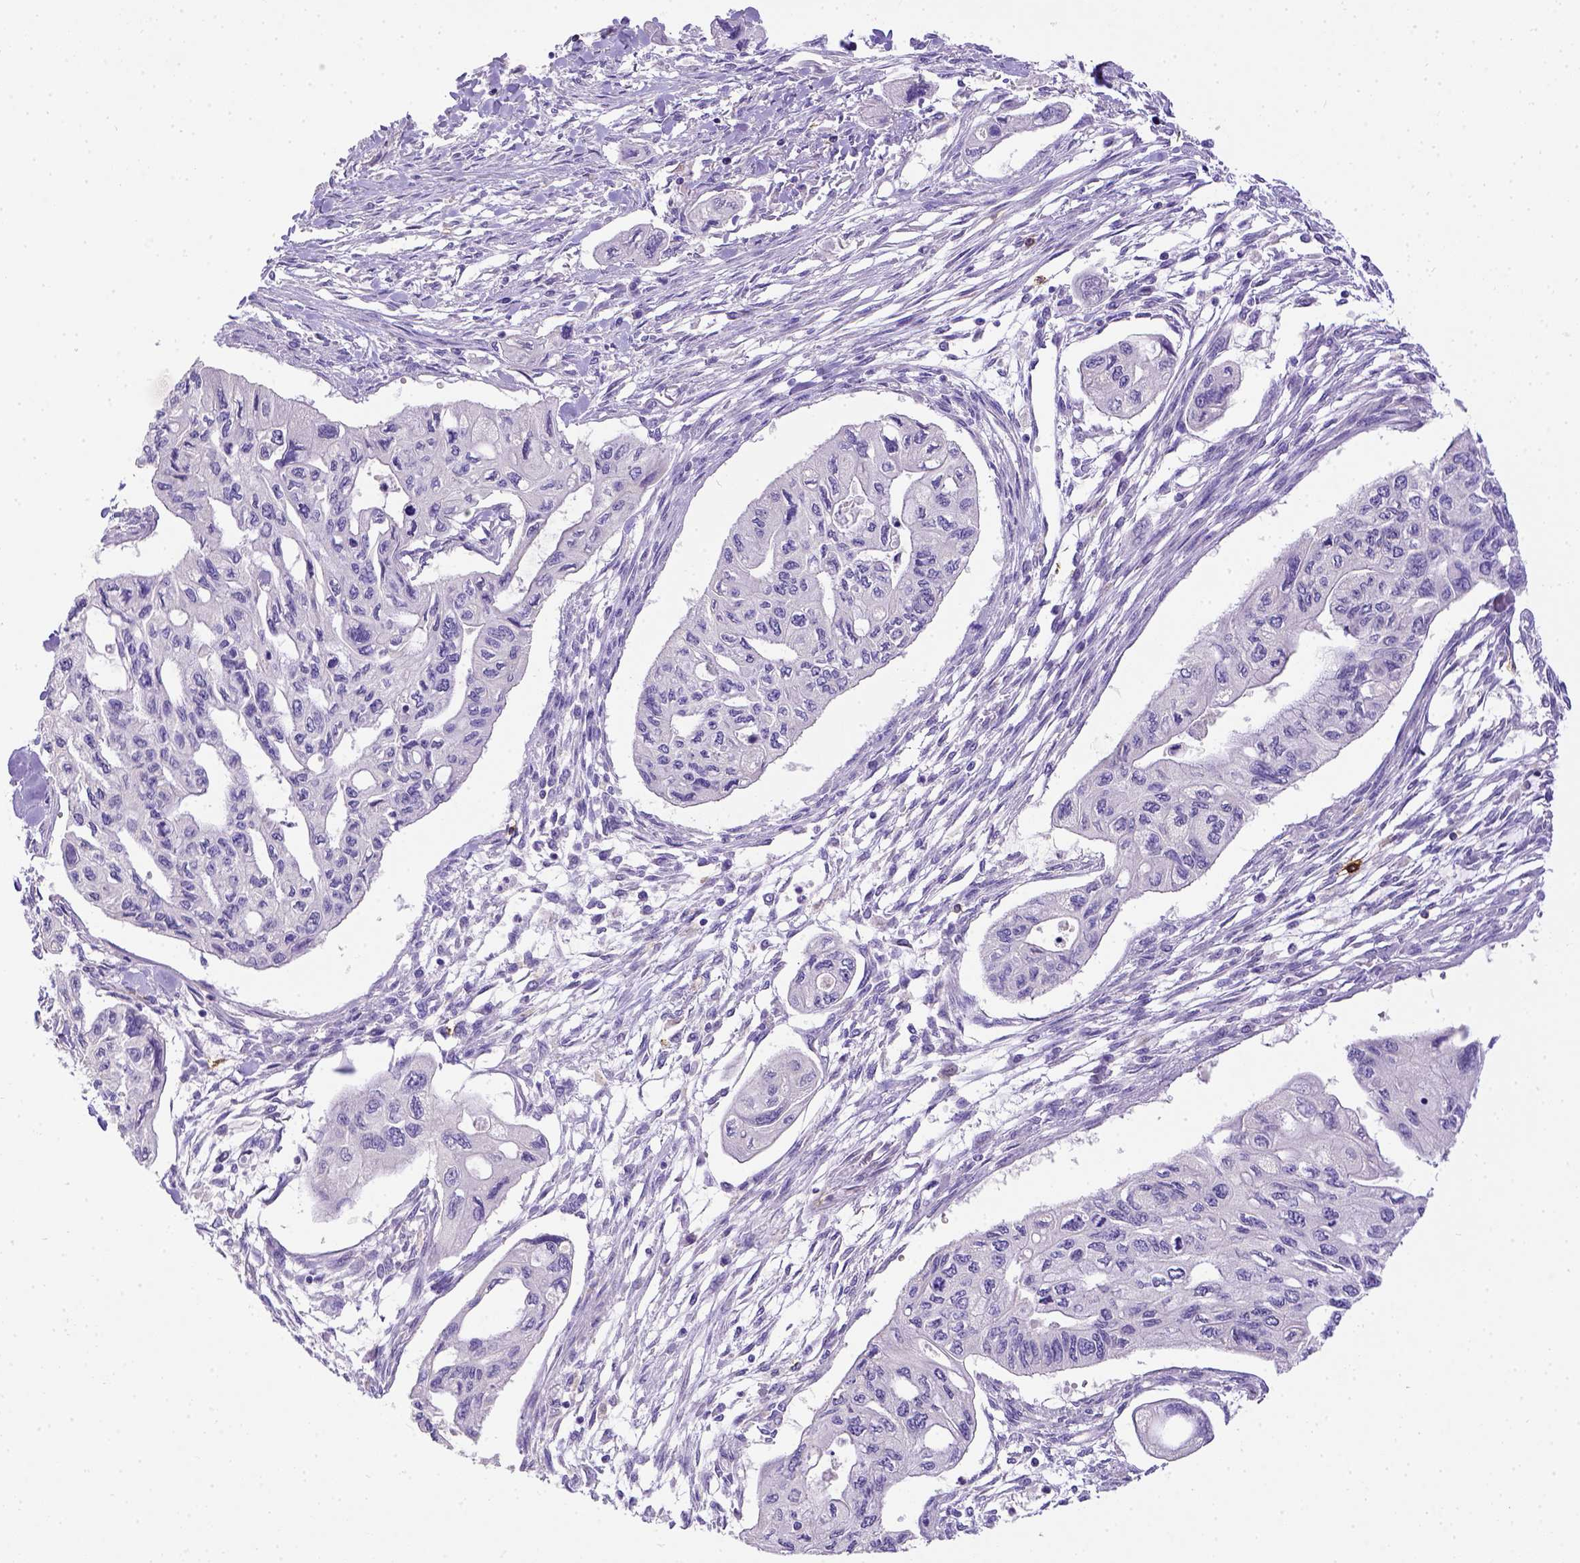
{"staining": {"intensity": "negative", "quantity": "none", "location": "none"}, "tissue": "pancreatic cancer", "cell_type": "Tumor cells", "image_type": "cancer", "snomed": [{"axis": "morphology", "description": "Adenocarcinoma, NOS"}, {"axis": "topography", "description": "Pancreas"}], "caption": "Immunohistochemical staining of human pancreatic adenocarcinoma displays no significant positivity in tumor cells.", "gene": "B3GAT1", "patient": {"sex": "female", "age": 76}}